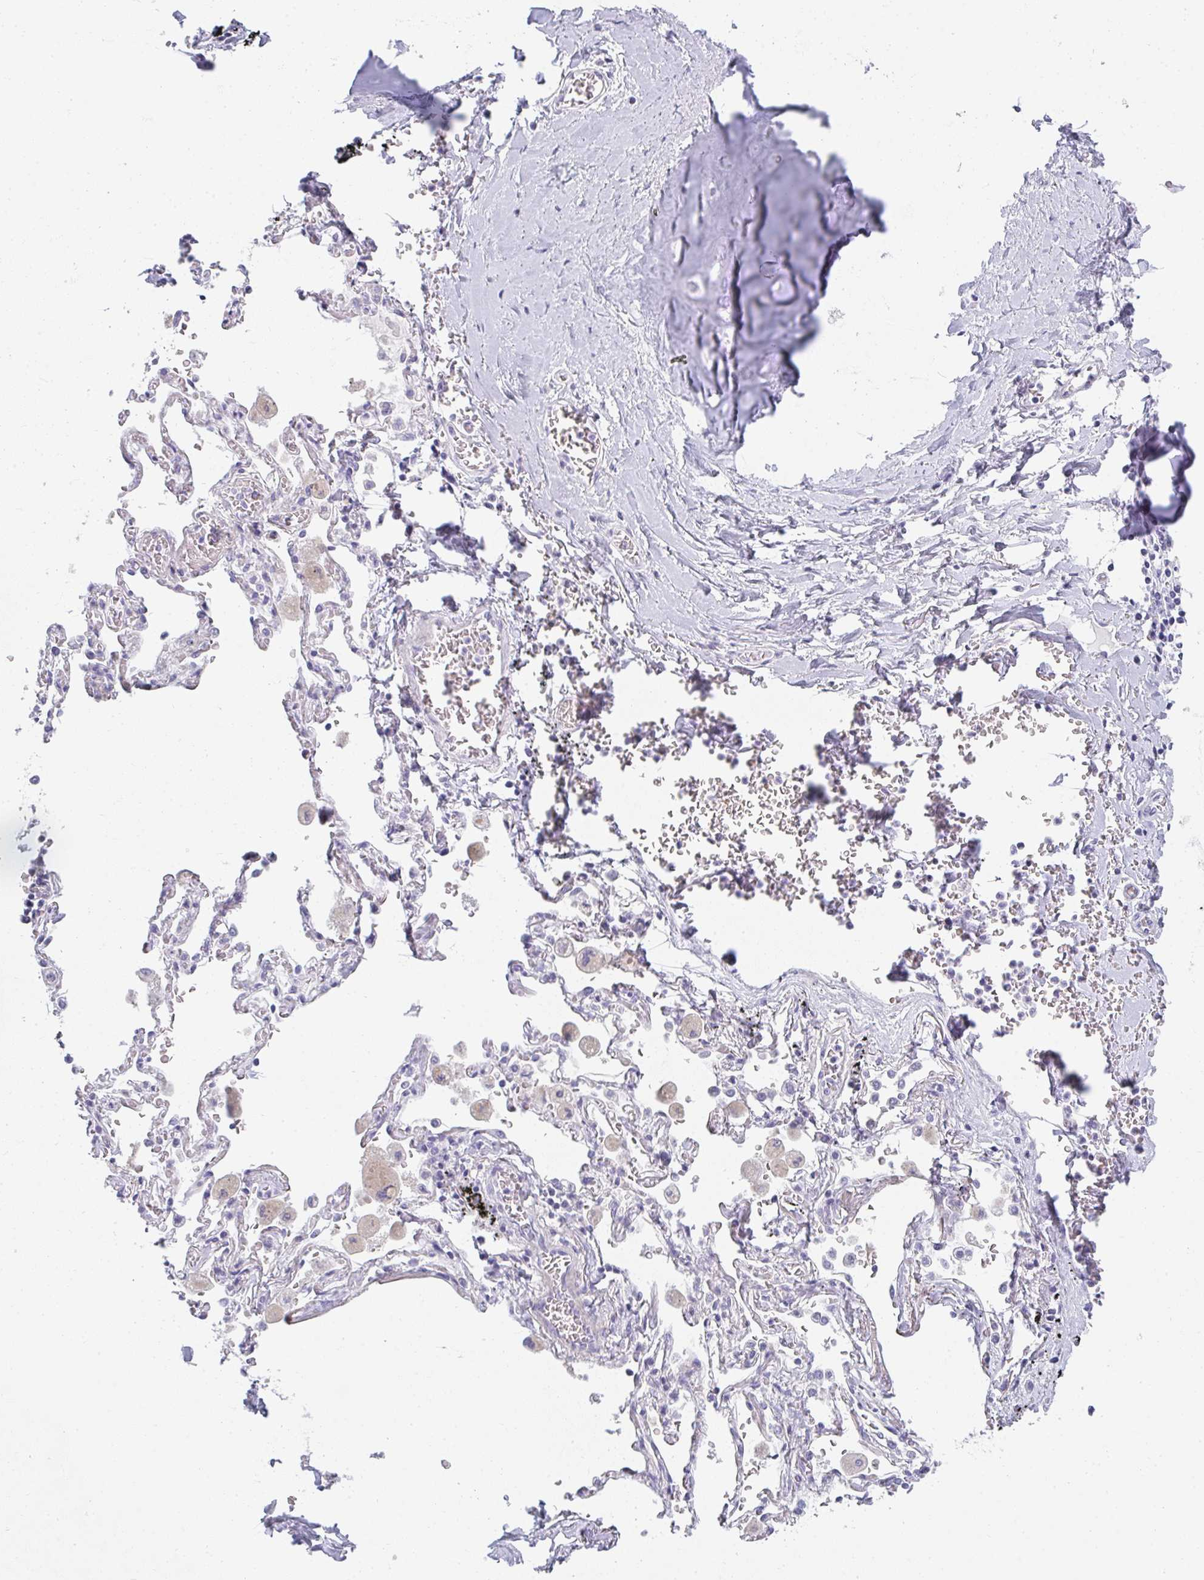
{"staining": {"intensity": "negative", "quantity": "none", "location": "none"}, "tissue": "adipose tissue", "cell_type": "Adipocytes", "image_type": "normal", "snomed": [{"axis": "morphology", "description": "Normal tissue, NOS"}, {"axis": "morphology", "description": "Degeneration, NOS"}, {"axis": "topography", "description": "Cartilage tissue"}, {"axis": "topography", "description": "Lung"}], "caption": "An IHC photomicrograph of benign adipose tissue is shown. There is no staining in adipocytes of adipose tissue. (DAB (3,3'-diaminobenzidine) immunohistochemistry (IHC), high magnification).", "gene": "NEU2", "patient": {"sex": "female", "age": 61}}